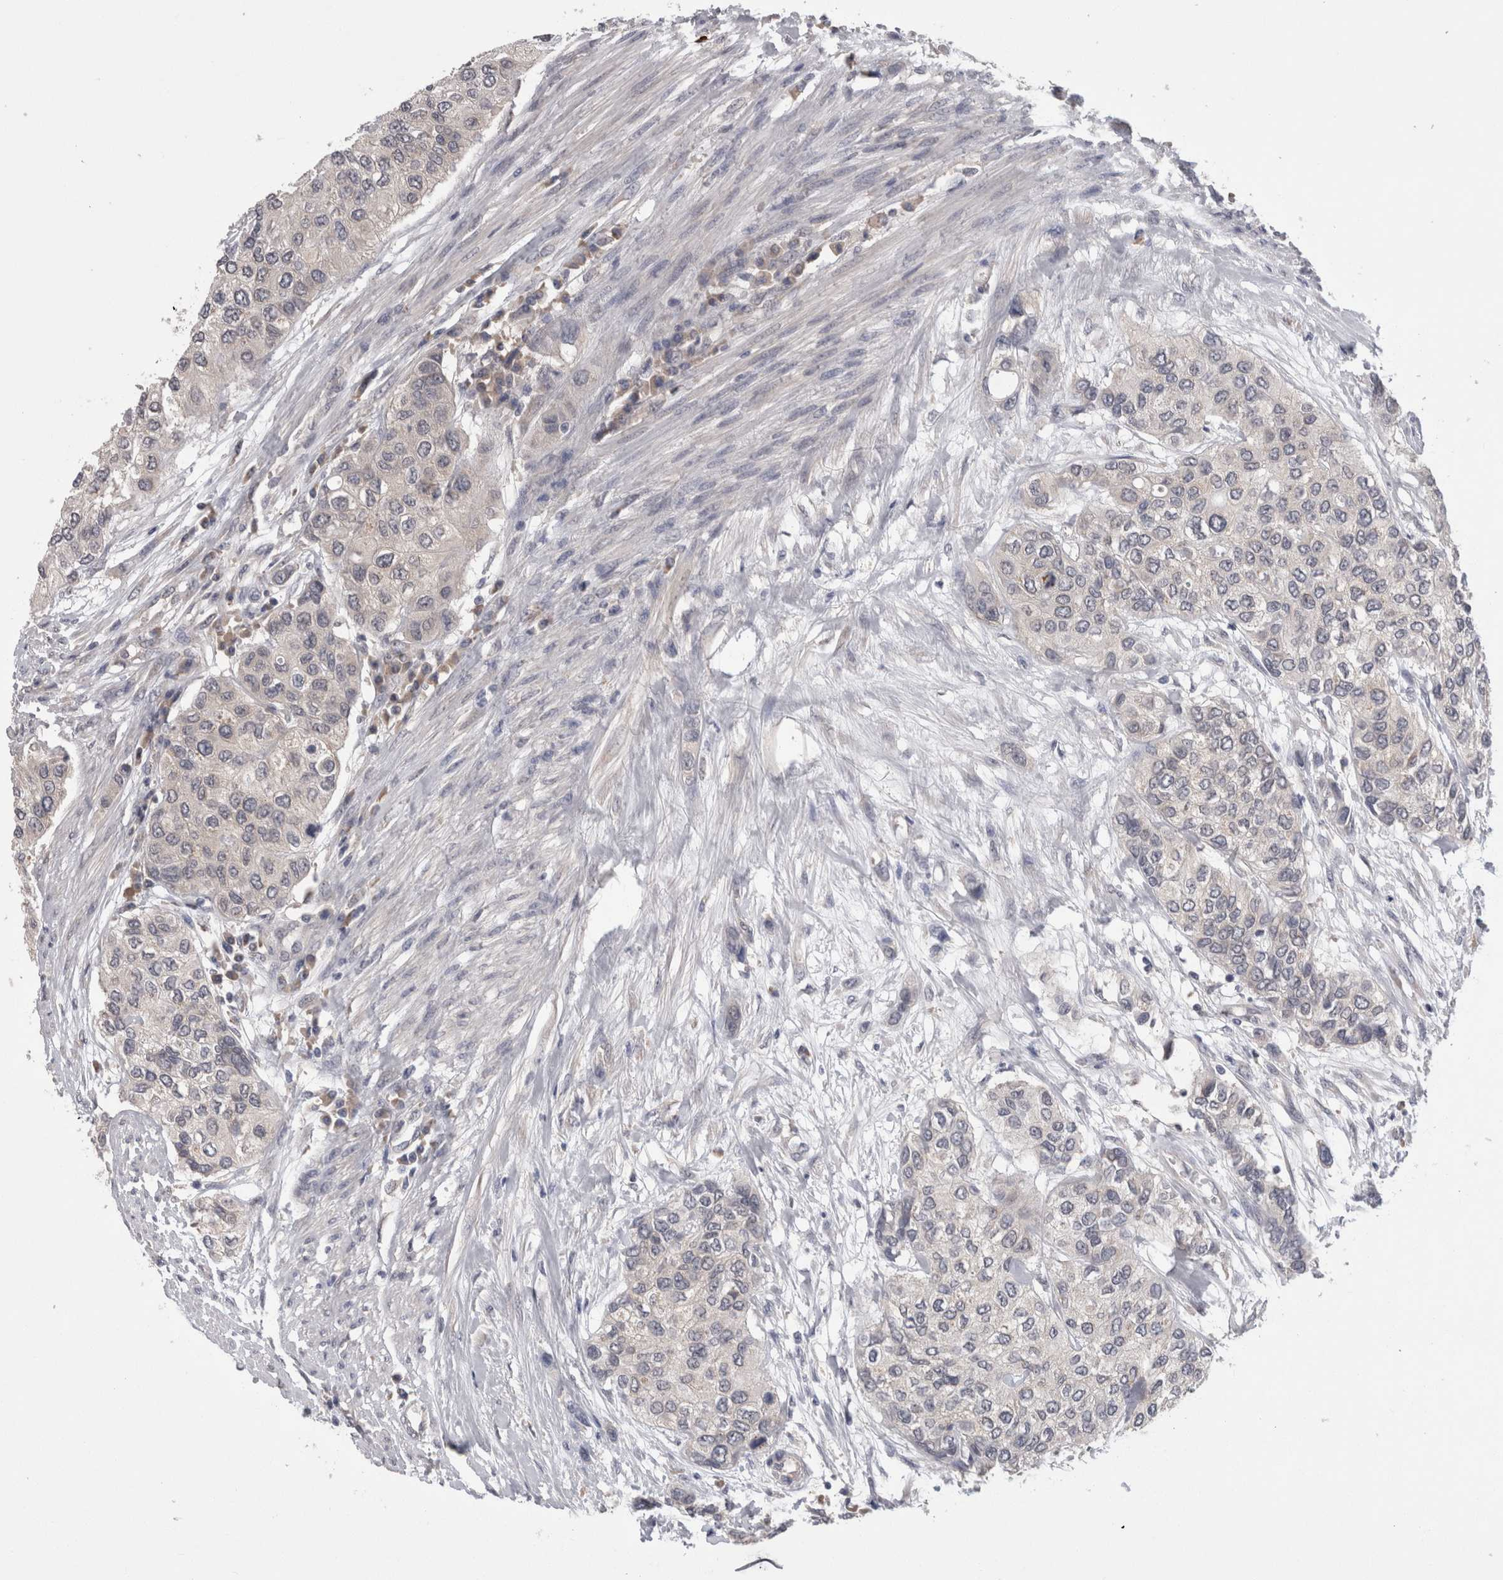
{"staining": {"intensity": "negative", "quantity": "none", "location": "none"}, "tissue": "urothelial cancer", "cell_type": "Tumor cells", "image_type": "cancer", "snomed": [{"axis": "morphology", "description": "Urothelial carcinoma, High grade"}, {"axis": "topography", "description": "Urinary bladder"}], "caption": "DAB immunohistochemical staining of human urothelial cancer displays no significant staining in tumor cells.", "gene": "DCTN6", "patient": {"sex": "female", "age": 56}}